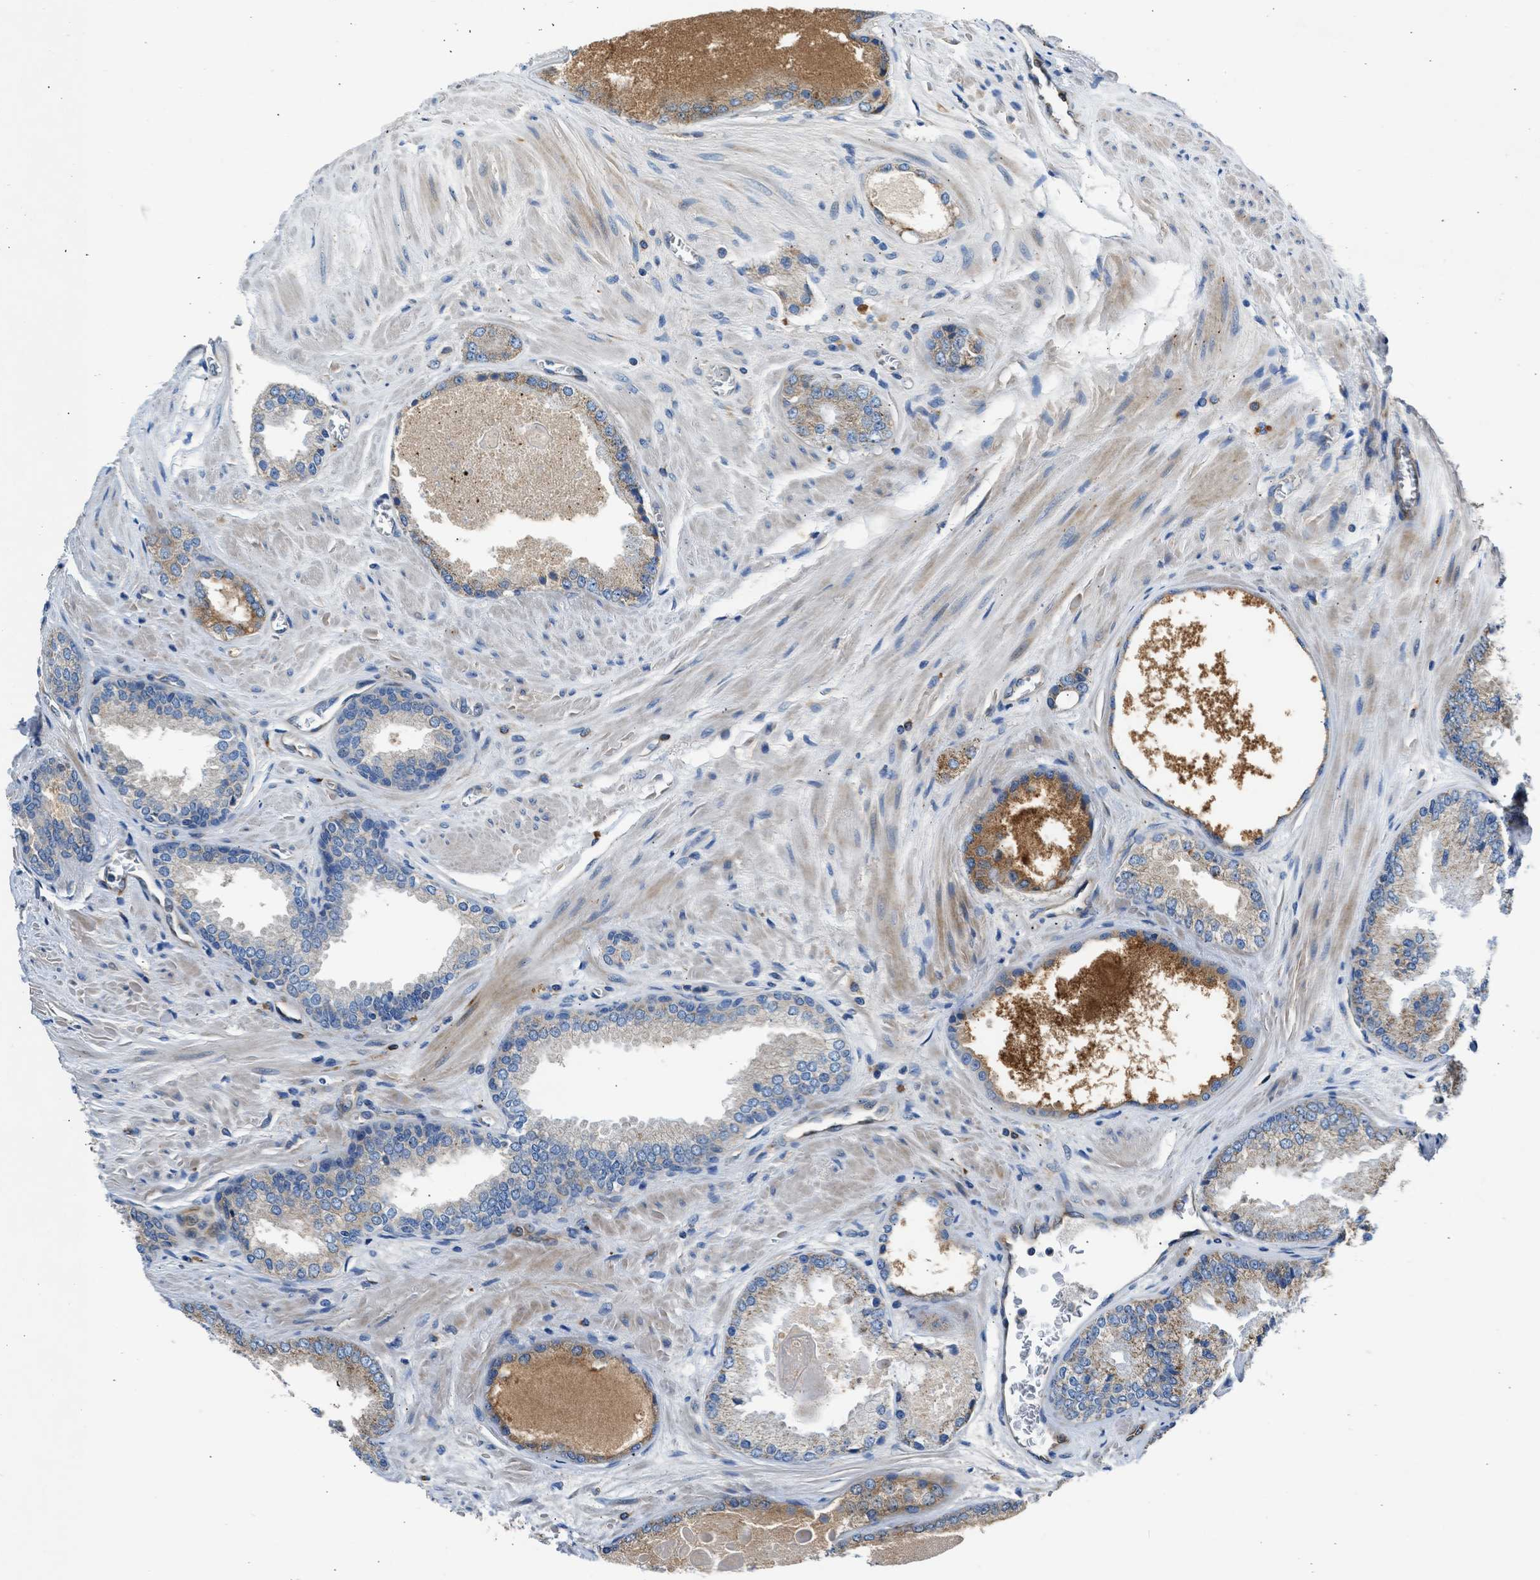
{"staining": {"intensity": "weak", "quantity": "<25%", "location": "cytoplasmic/membranous"}, "tissue": "prostate cancer", "cell_type": "Tumor cells", "image_type": "cancer", "snomed": [{"axis": "morphology", "description": "Adenocarcinoma, High grade"}, {"axis": "topography", "description": "Prostate"}], "caption": "Immunohistochemistry (IHC) of prostate cancer (adenocarcinoma (high-grade)) exhibits no positivity in tumor cells. (Immunohistochemistry, brightfield microscopy, high magnification).", "gene": "ULK4", "patient": {"sex": "male", "age": 65}}